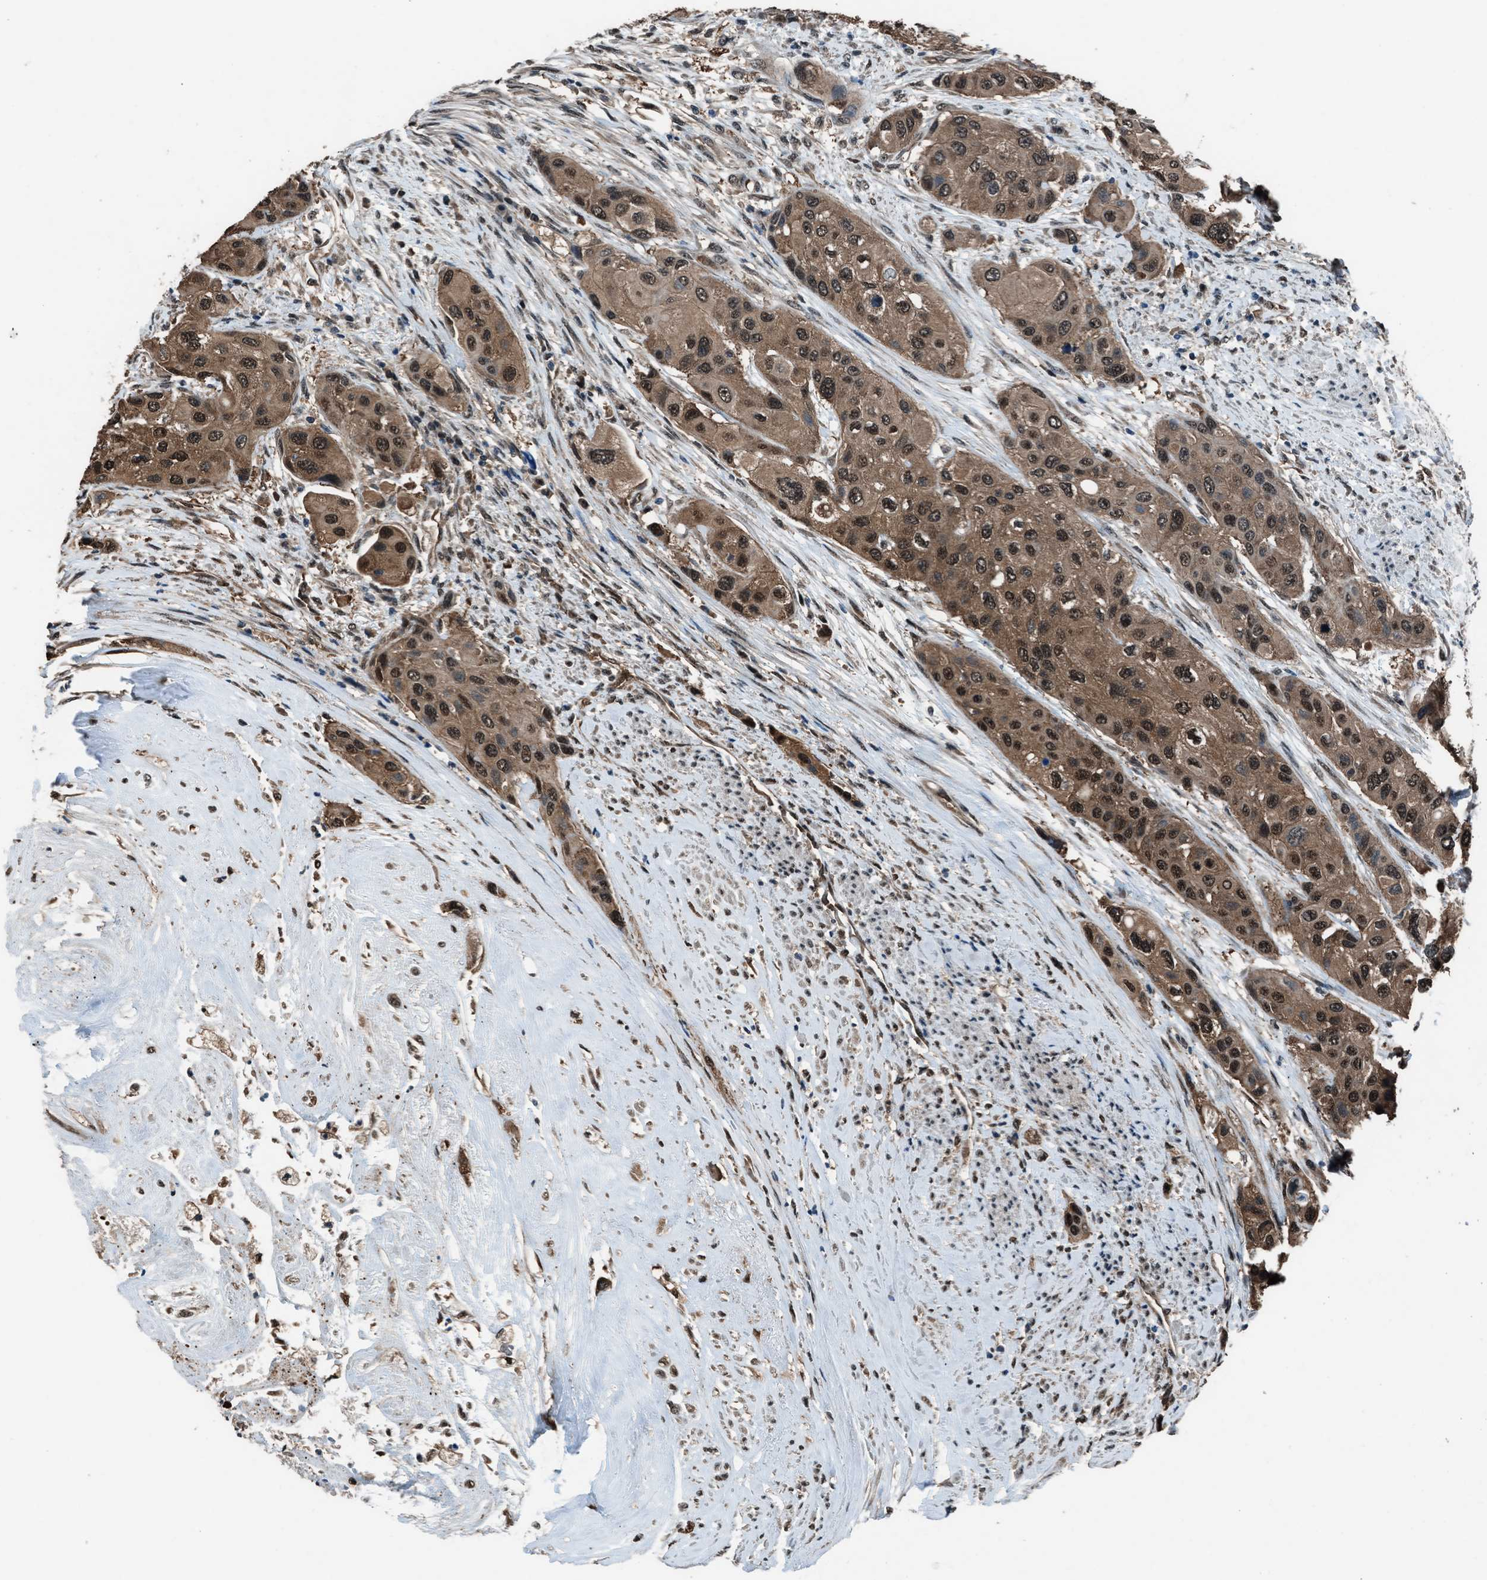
{"staining": {"intensity": "strong", "quantity": ">75%", "location": "cytoplasmic/membranous,nuclear"}, "tissue": "urothelial cancer", "cell_type": "Tumor cells", "image_type": "cancer", "snomed": [{"axis": "morphology", "description": "Urothelial carcinoma, High grade"}, {"axis": "topography", "description": "Urinary bladder"}], "caption": "The histopathology image exhibits staining of high-grade urothelial carcinoma, revealing strong cytoplasmic/membranous and nuclear protein expression (brown color) within tumor cells.", "gene": "YWHAG", "patient": {"sex": "female", "age": 56}}